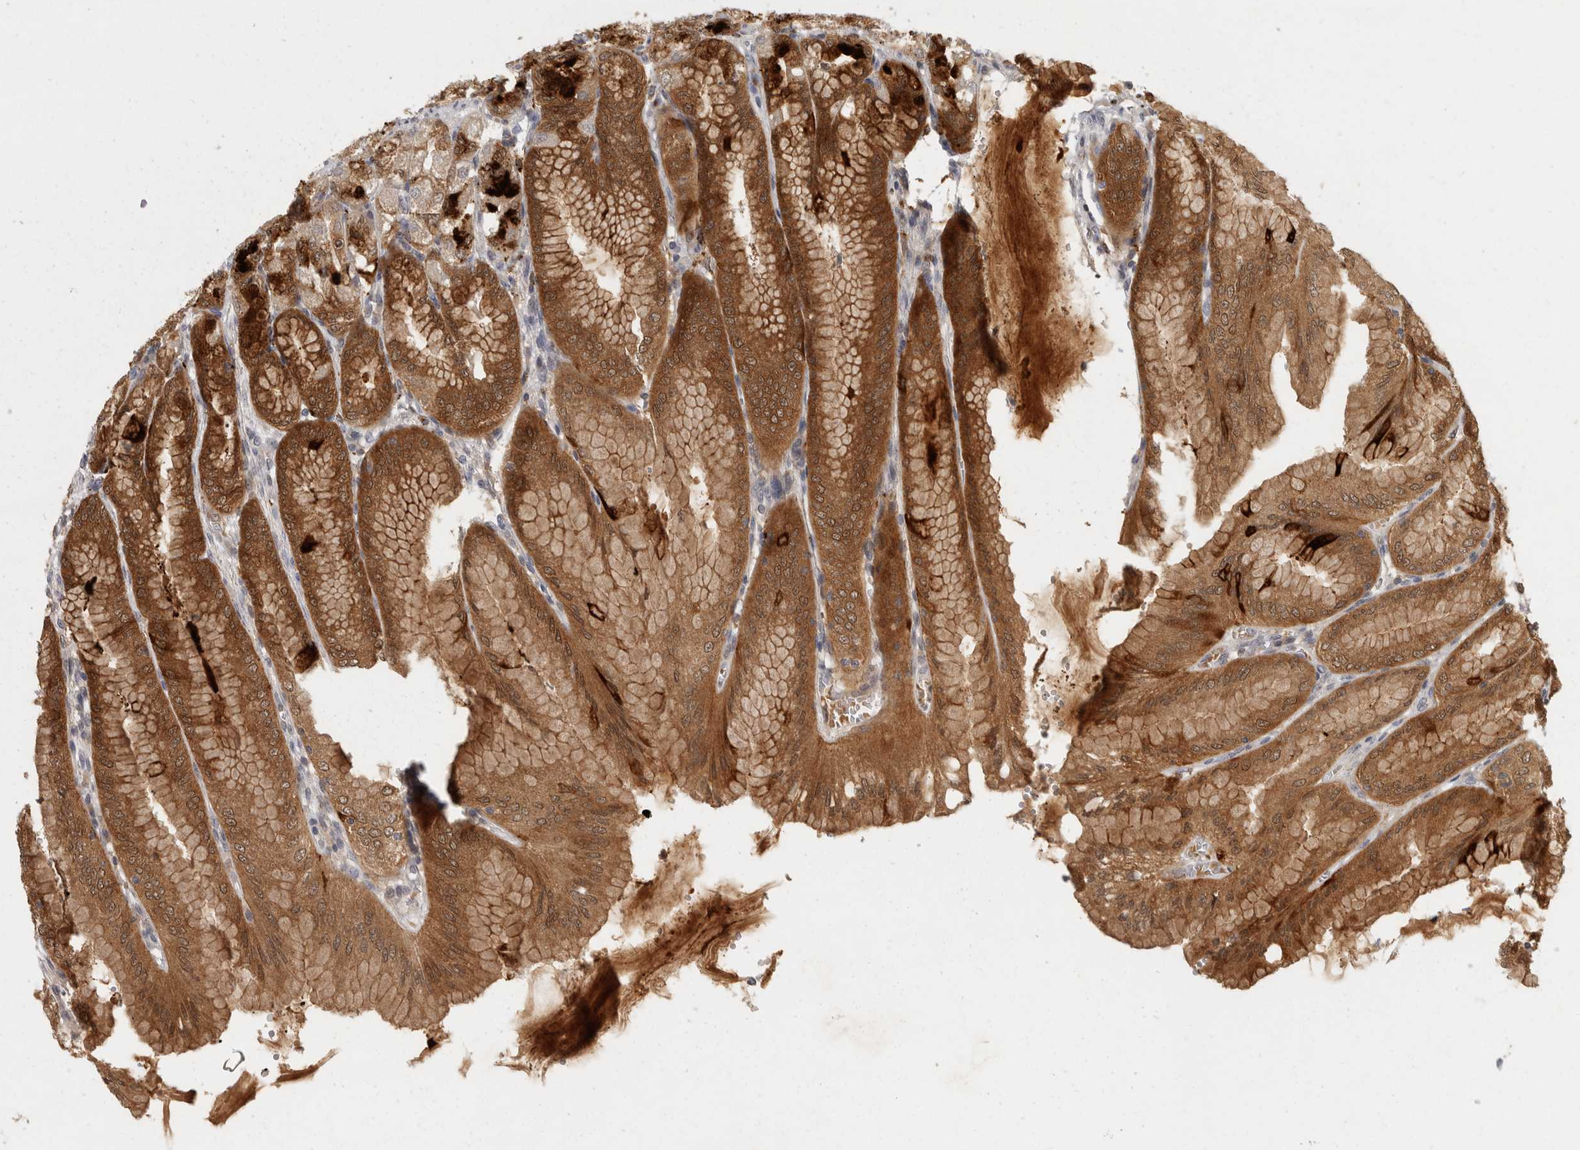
{"staining": {"intensity": "strong", "quantity": ">75%", "location": "cytoplasmic/membranous,nuclear"}, "tissue": "stomach", "cell_type": "Glandular cells", "image_type": "normal", "snomed": [{"axis": "morphology", "description": "Normal tissue, NOS"}, {"axis": "topography", "description": "Stomach, lower"}], "caption": "A brown stain shows strong cytoplasmic/membranous,nuclear expression of a protein in glandular cells of normal human stomach. The staining is performed using DAB (3,3'-diaminobenzidine) brown chromogen to label protein expression. The nuclei are counter-stained blue using hematoxylin.", "gene": "ACAT2", "patient": {"sex": "male", "age": 71}}